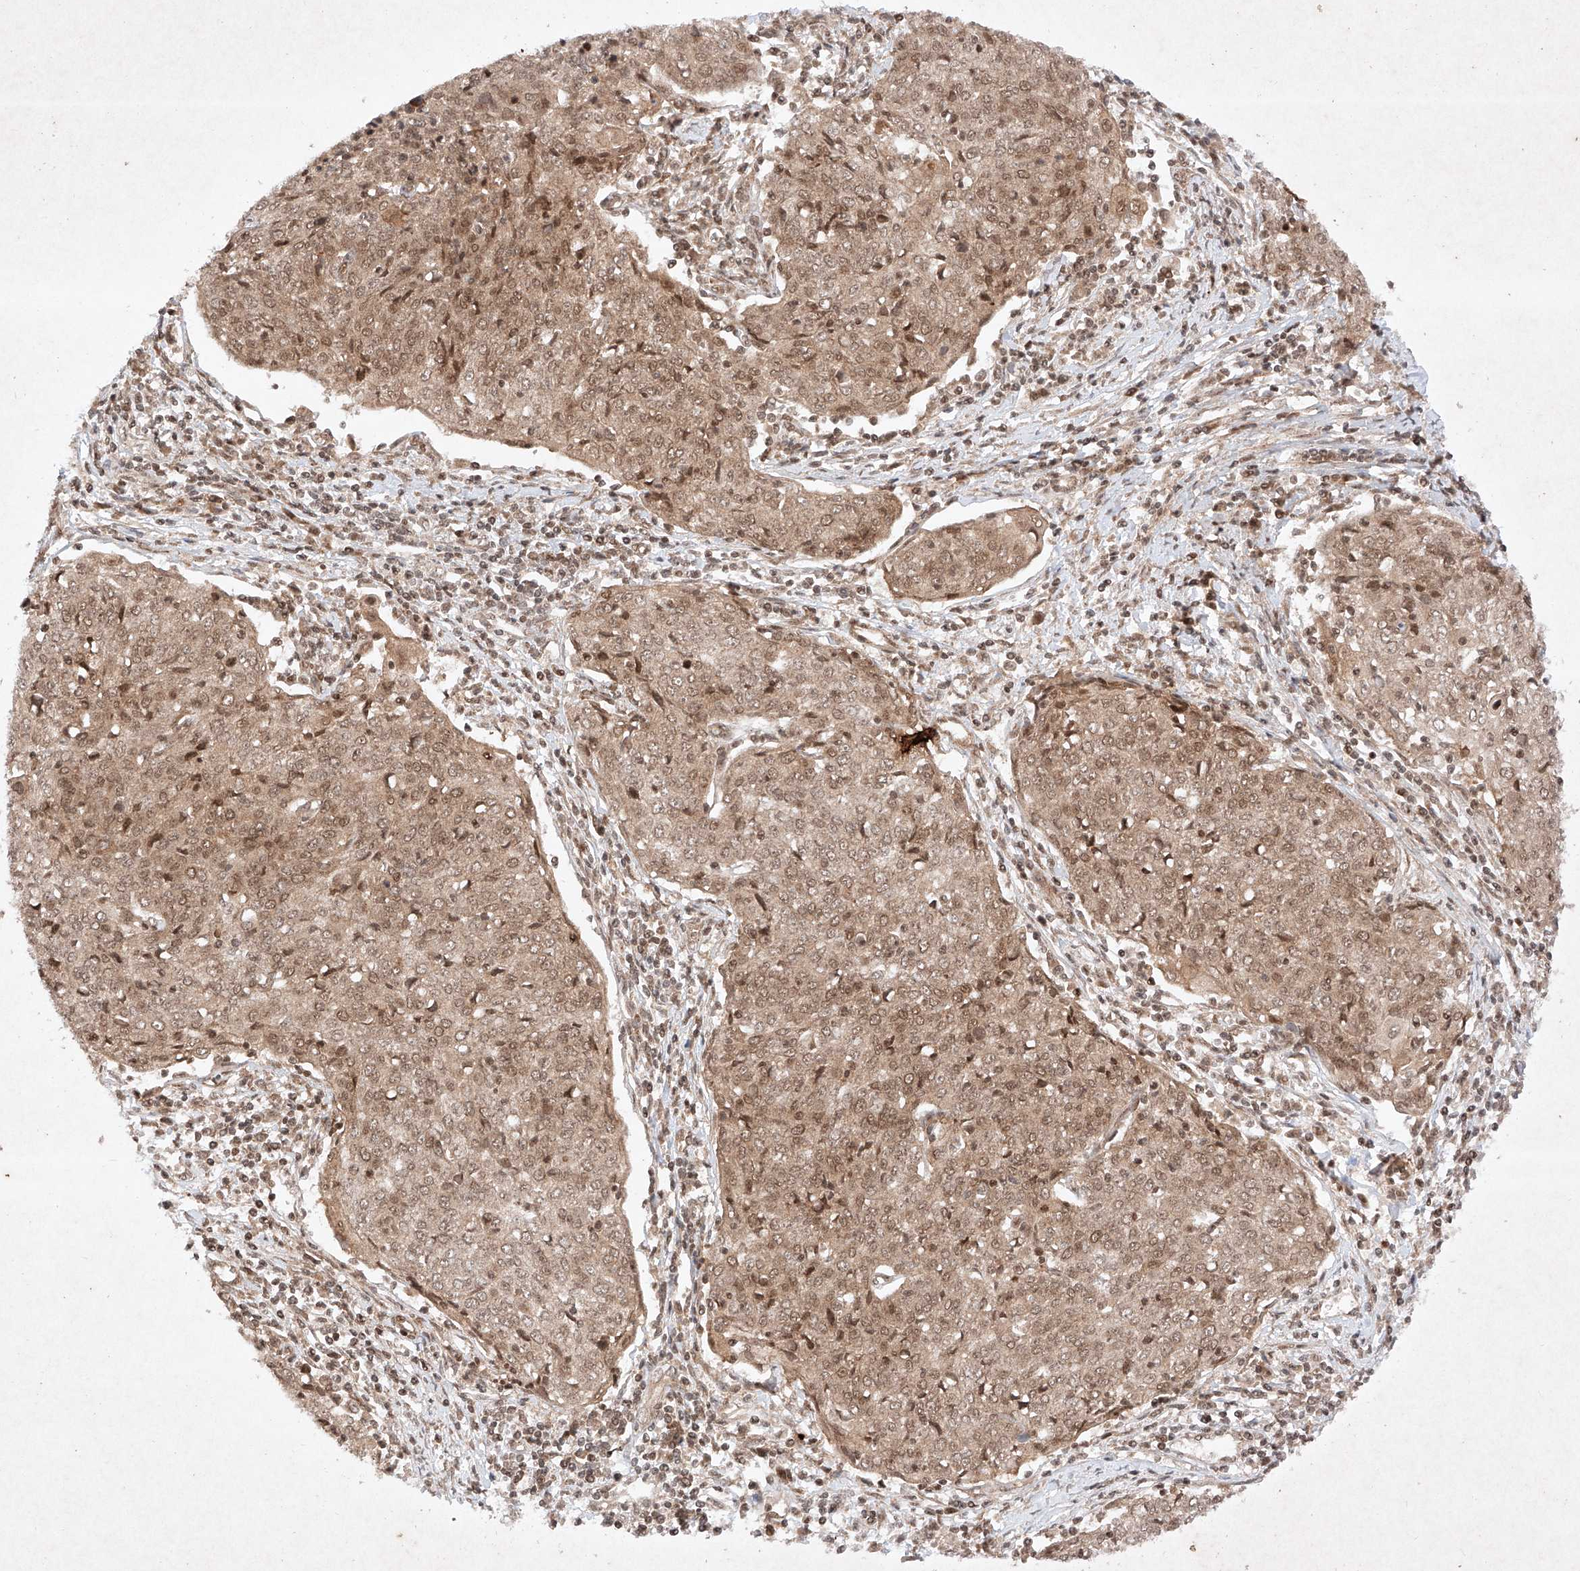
{"staining": {"intensity": "moderate", "quantity": ">75%", "location": "cytoplasmic/membranous,nuclear"}, "tissue": "cervical cancer", "cell_type": "Tumor cells", "image_type": "cancer", "snomed": [{"axis": "morphology", "description": "Squamous cell carcinoma, NOS"}, {"axis": "topography", "description": "Cervix"}], "caption": "Immunohistochemistry of human squamous cell carcinoma (cervical) shows medium levels of moderate cytoplasmic/membranous and nuclear expression in about >75% of tumor cells.", "gene": "RNF31", "patient": {"sex": "female", "age": 48}}